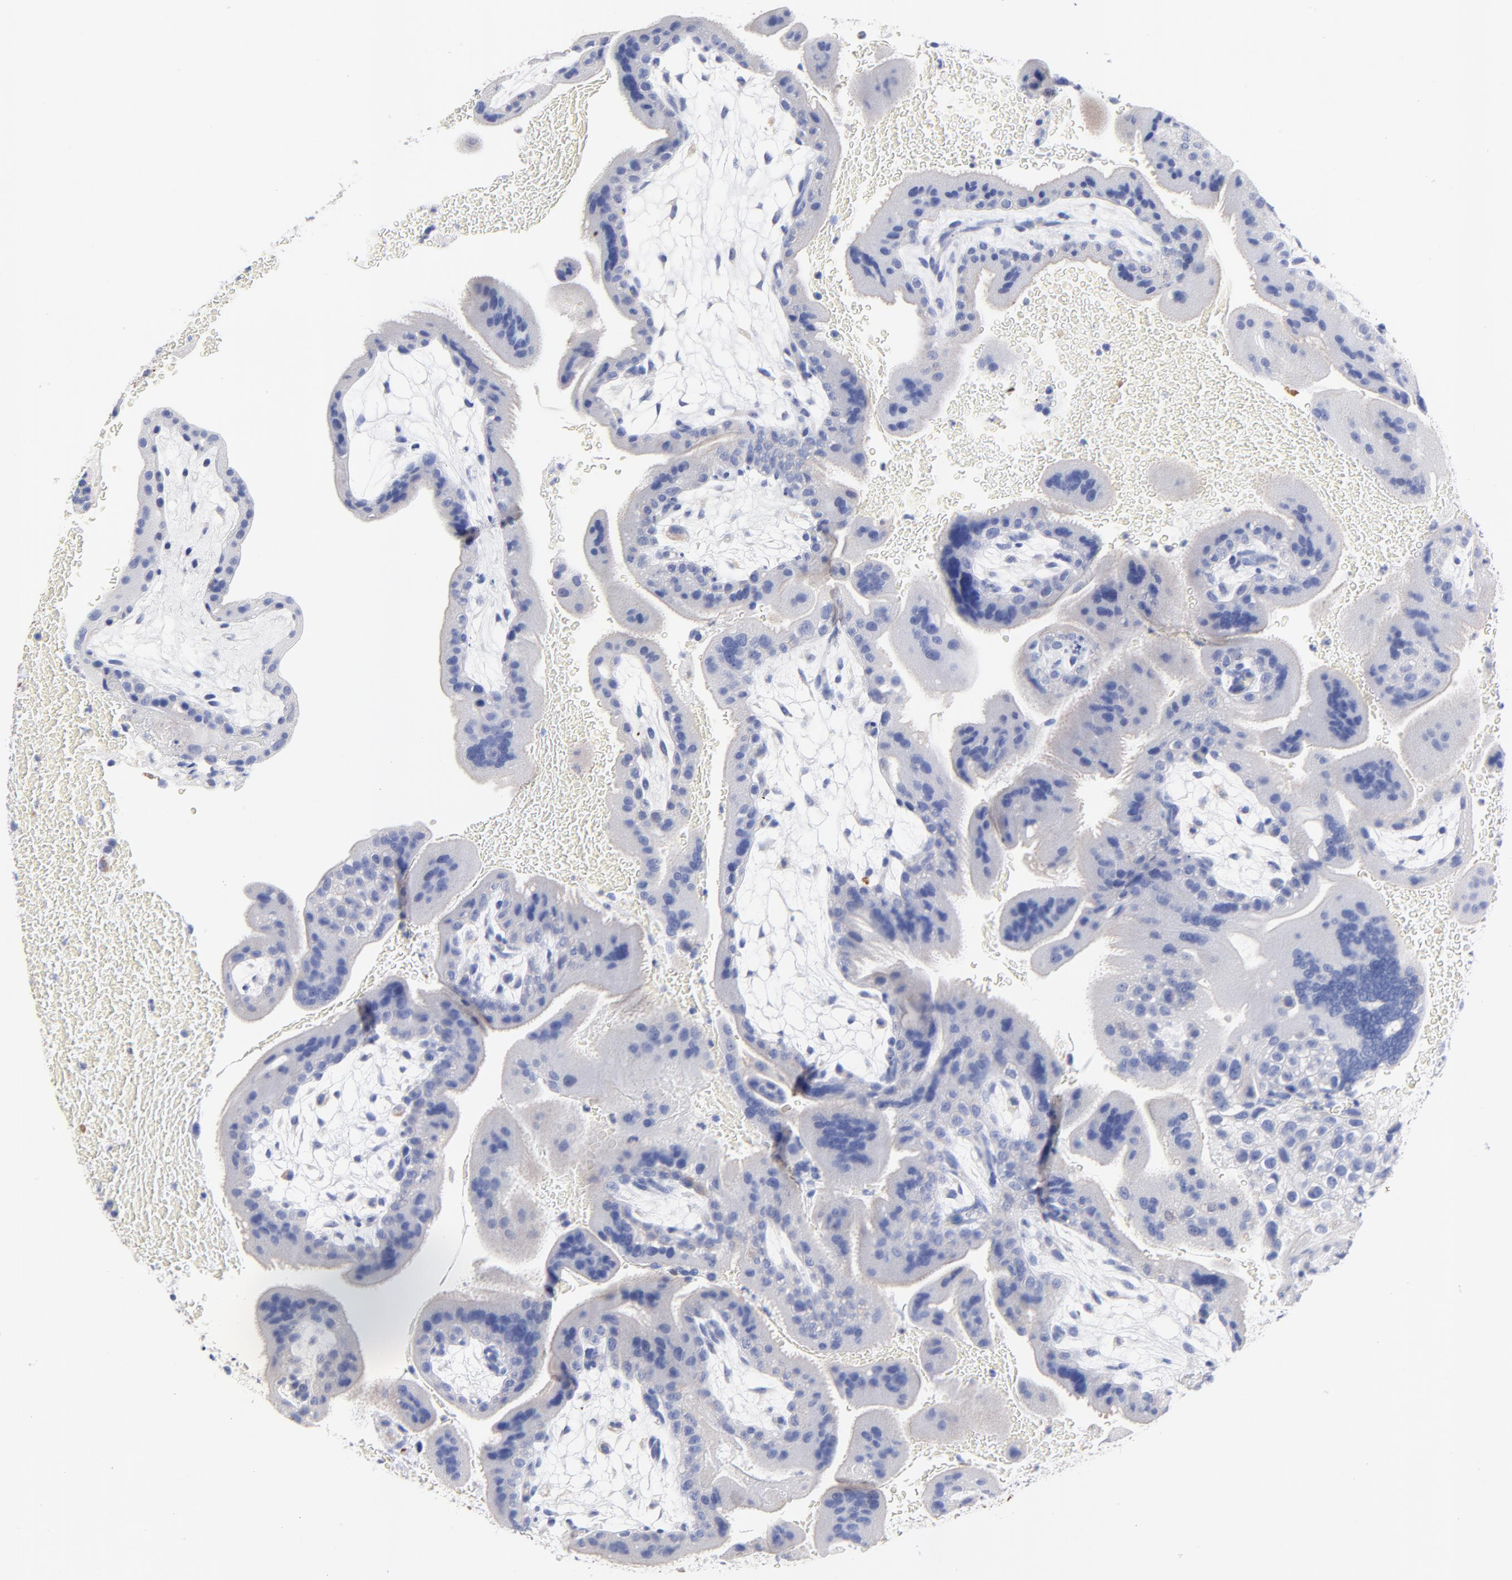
{"staining": {"intensity": "negative", "quantity": "none", "location": "none"}, "tissue": "placenta", "cell_type": "Trophoblastic cells", "image_type": "normal", "snomed": [{"axis": "morphology", "description": "Normal tissue, NOS"}, {"axis": "topography", "description": "Placenta"}], "caption": "Protein analysis of unremarkable placenta shows no significant staining in trophoblastic cells.", "gene": "FBXO10", "patient": {"sex": "female", "age": 19}}